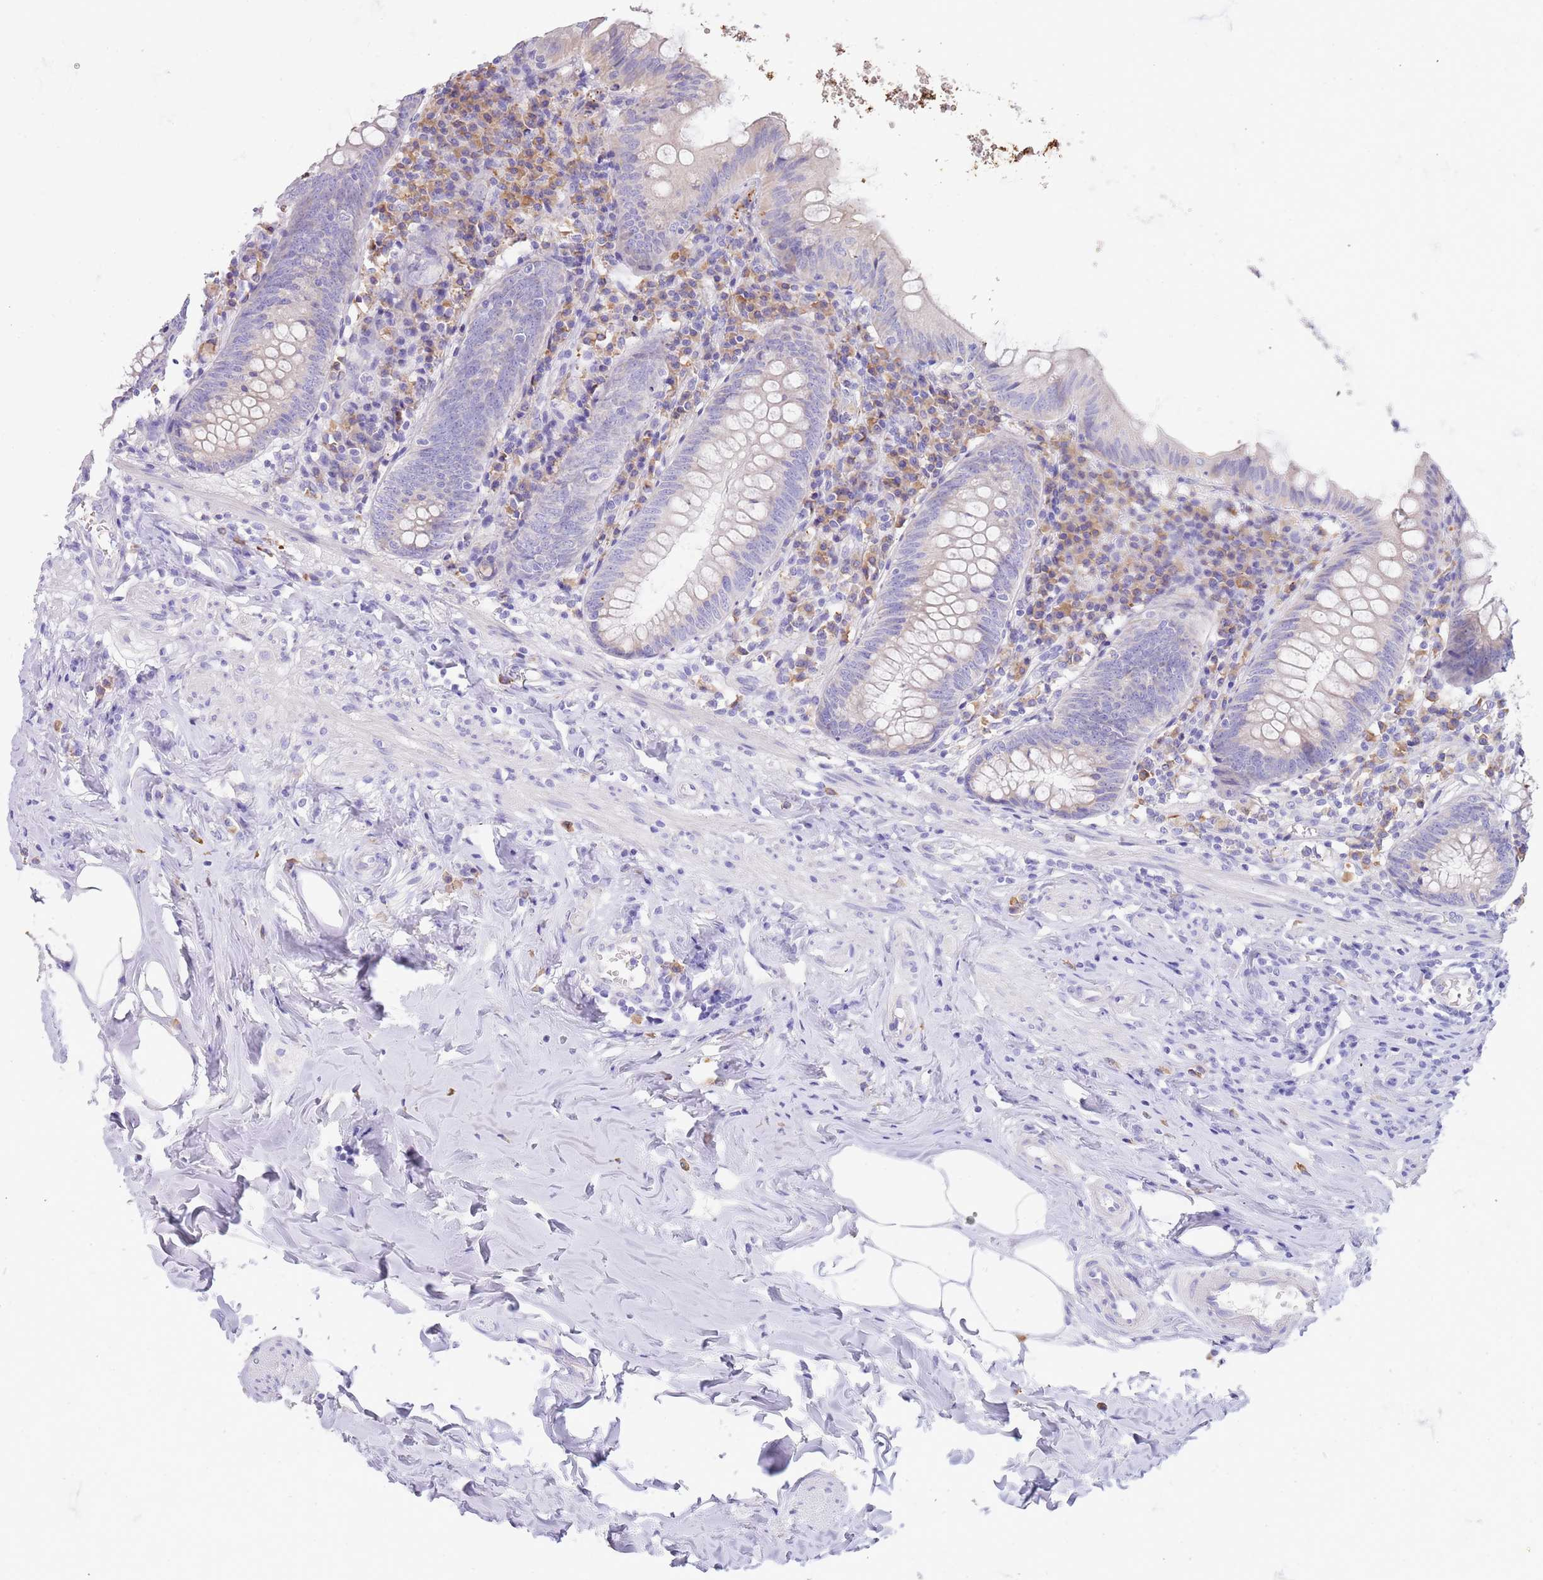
{"staining": {"intensity": "negative", "quantity": "none", "location": "none"}, "tissue": "appendix", "cell_type": "Glandular cells", "image_type": "normal", "snomed": [{"axis": "morphology", "description": "Normal tissue, NOS"}, {"axis": "topography", "description": "Appendix"}], "caption": "DAB (3,3'-diaminobenzidine) immunohistochemical staining of unremarkable human appendix shows no significant positivity in glandular cells.", "gene": "CCDC149", "patient": {"sex": "female", "age": 54}}